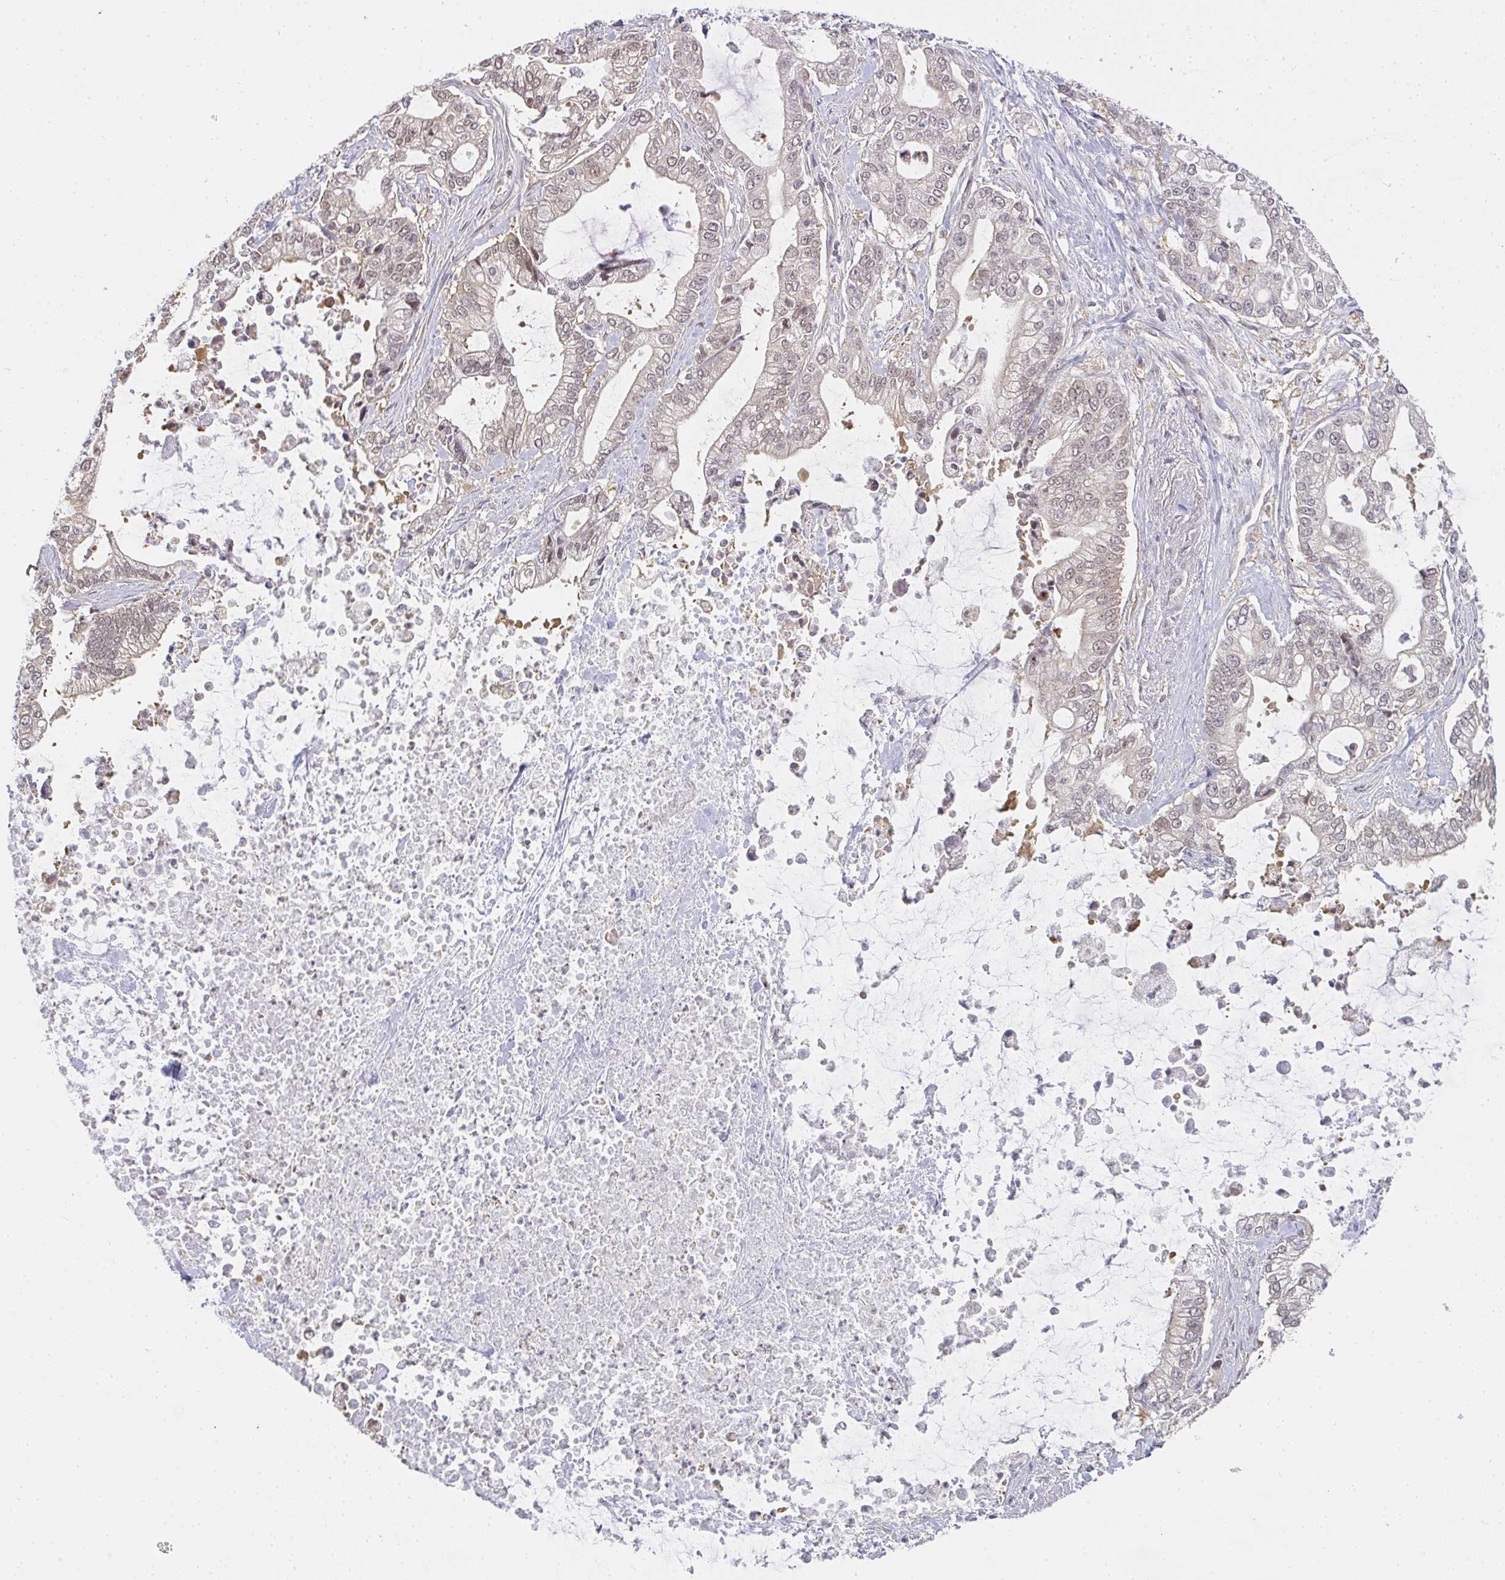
{"staining": {"intensity": "weak", "quantity": ">75%", "location": "nuclear"}, "tissue": "pancreatic cancer", "cell_type": "Tumor cells", "image_type": "cancer", "snomed": [{"axis": "morphology", "description": "Adenocarcinoma, NOS"}, {"axis": "topography", "description": "Pancreas"}], "caption": "IHC image of neoplastic tissue: pancreatic cancer stained using immunohistochemistry (IHC) reveals low levels of weak protein expression localized specifically in the nuclear of tumor cells, appearing as a nuclear brown color.", "gene": "GSDMB", "patient": {"sex": "male", "age": 69}}